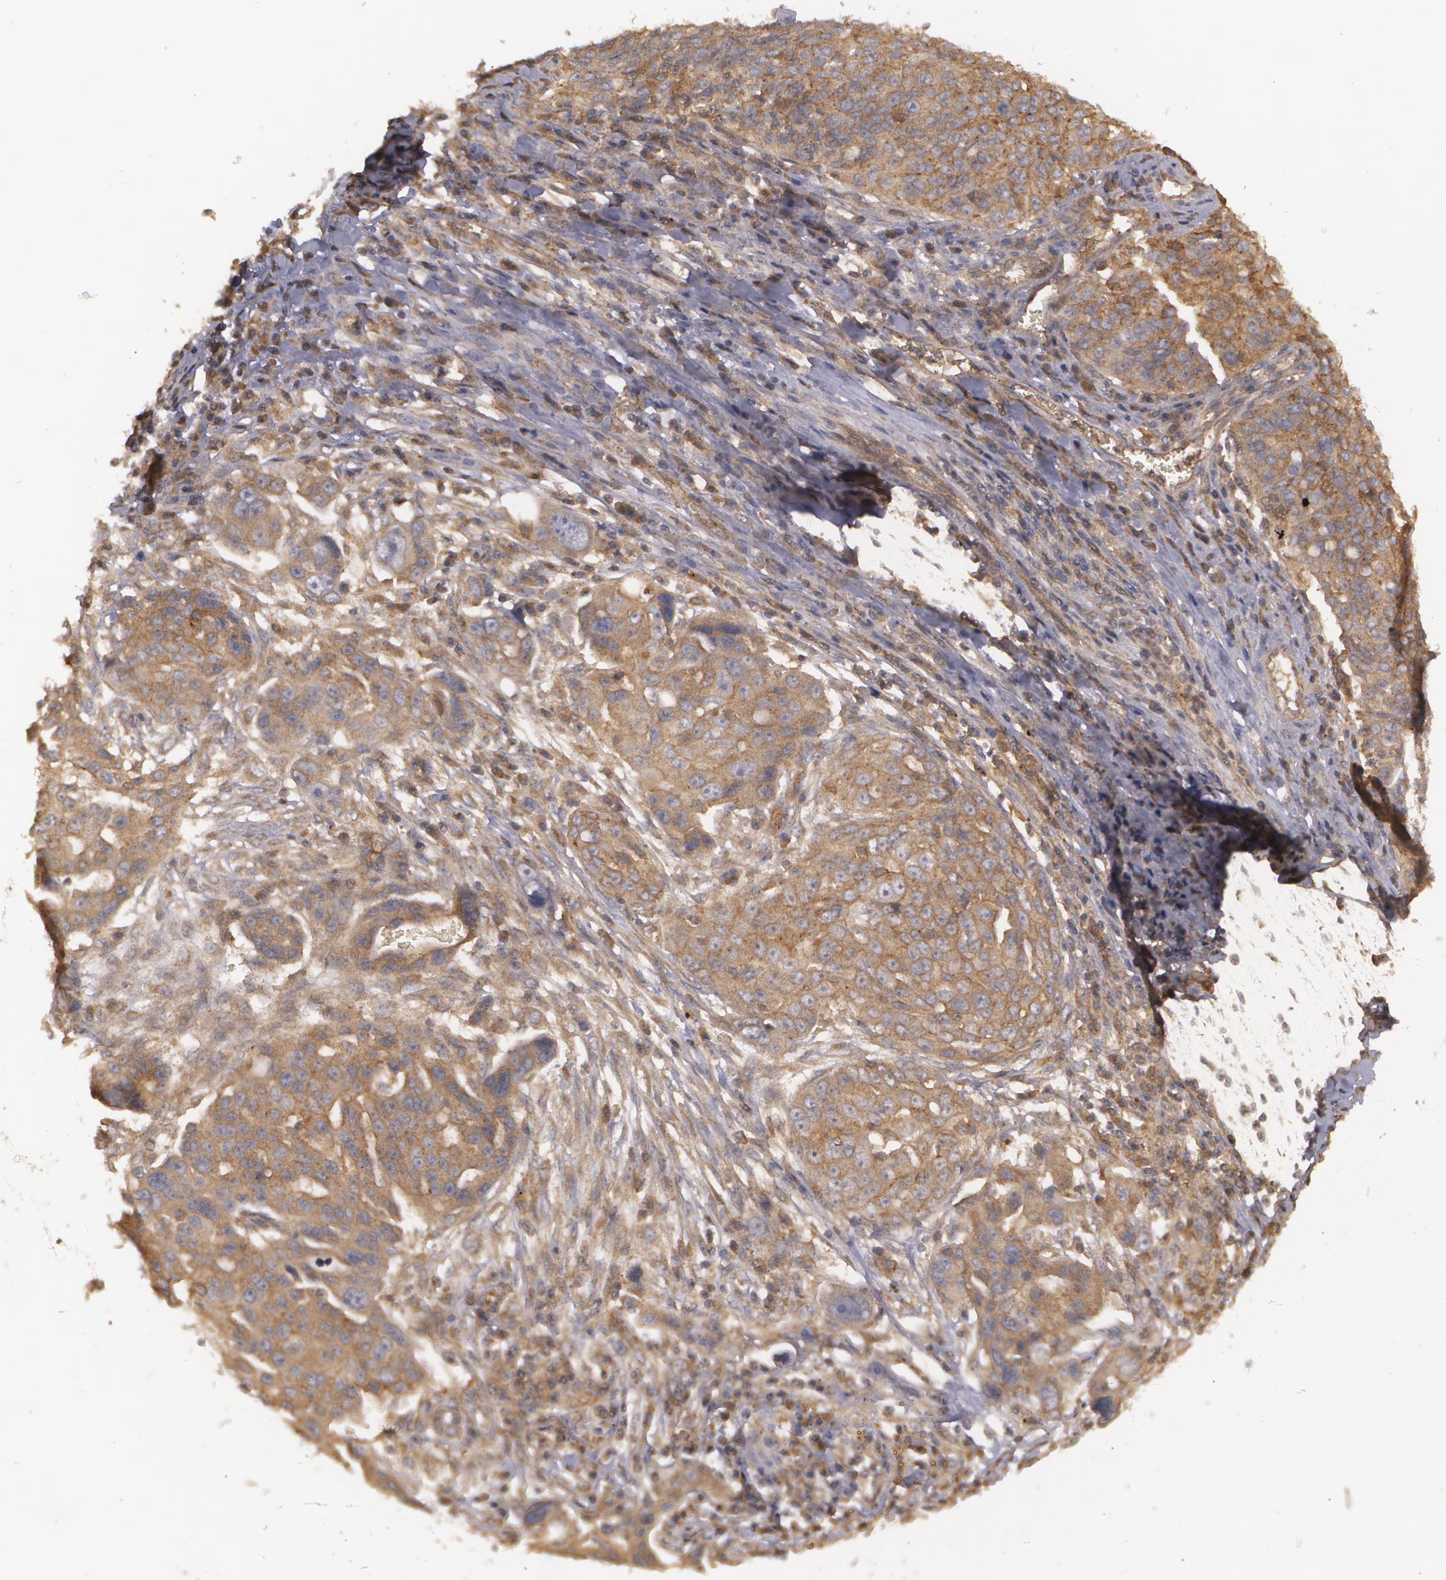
{"staining": {"intensity": "weak", "quantity": ">75%", "location": "cytoplasmic/membranous"}, "tissue": "ovarian cancer", "cell_type": "Tumor cells", "image_type": "cancer", "snomed": [{"axis": "morphology", "description": "Carcinoma, endometroid"}, {"axis": "topography", "description": "Ovary"}], "caption": "Human ovarian cancer (endometroid carcinoma) stained with a protein marker displays weak staining in tumor cells.", "gene": "HRAS", "patient": {"sex": "female", "age": 75}}